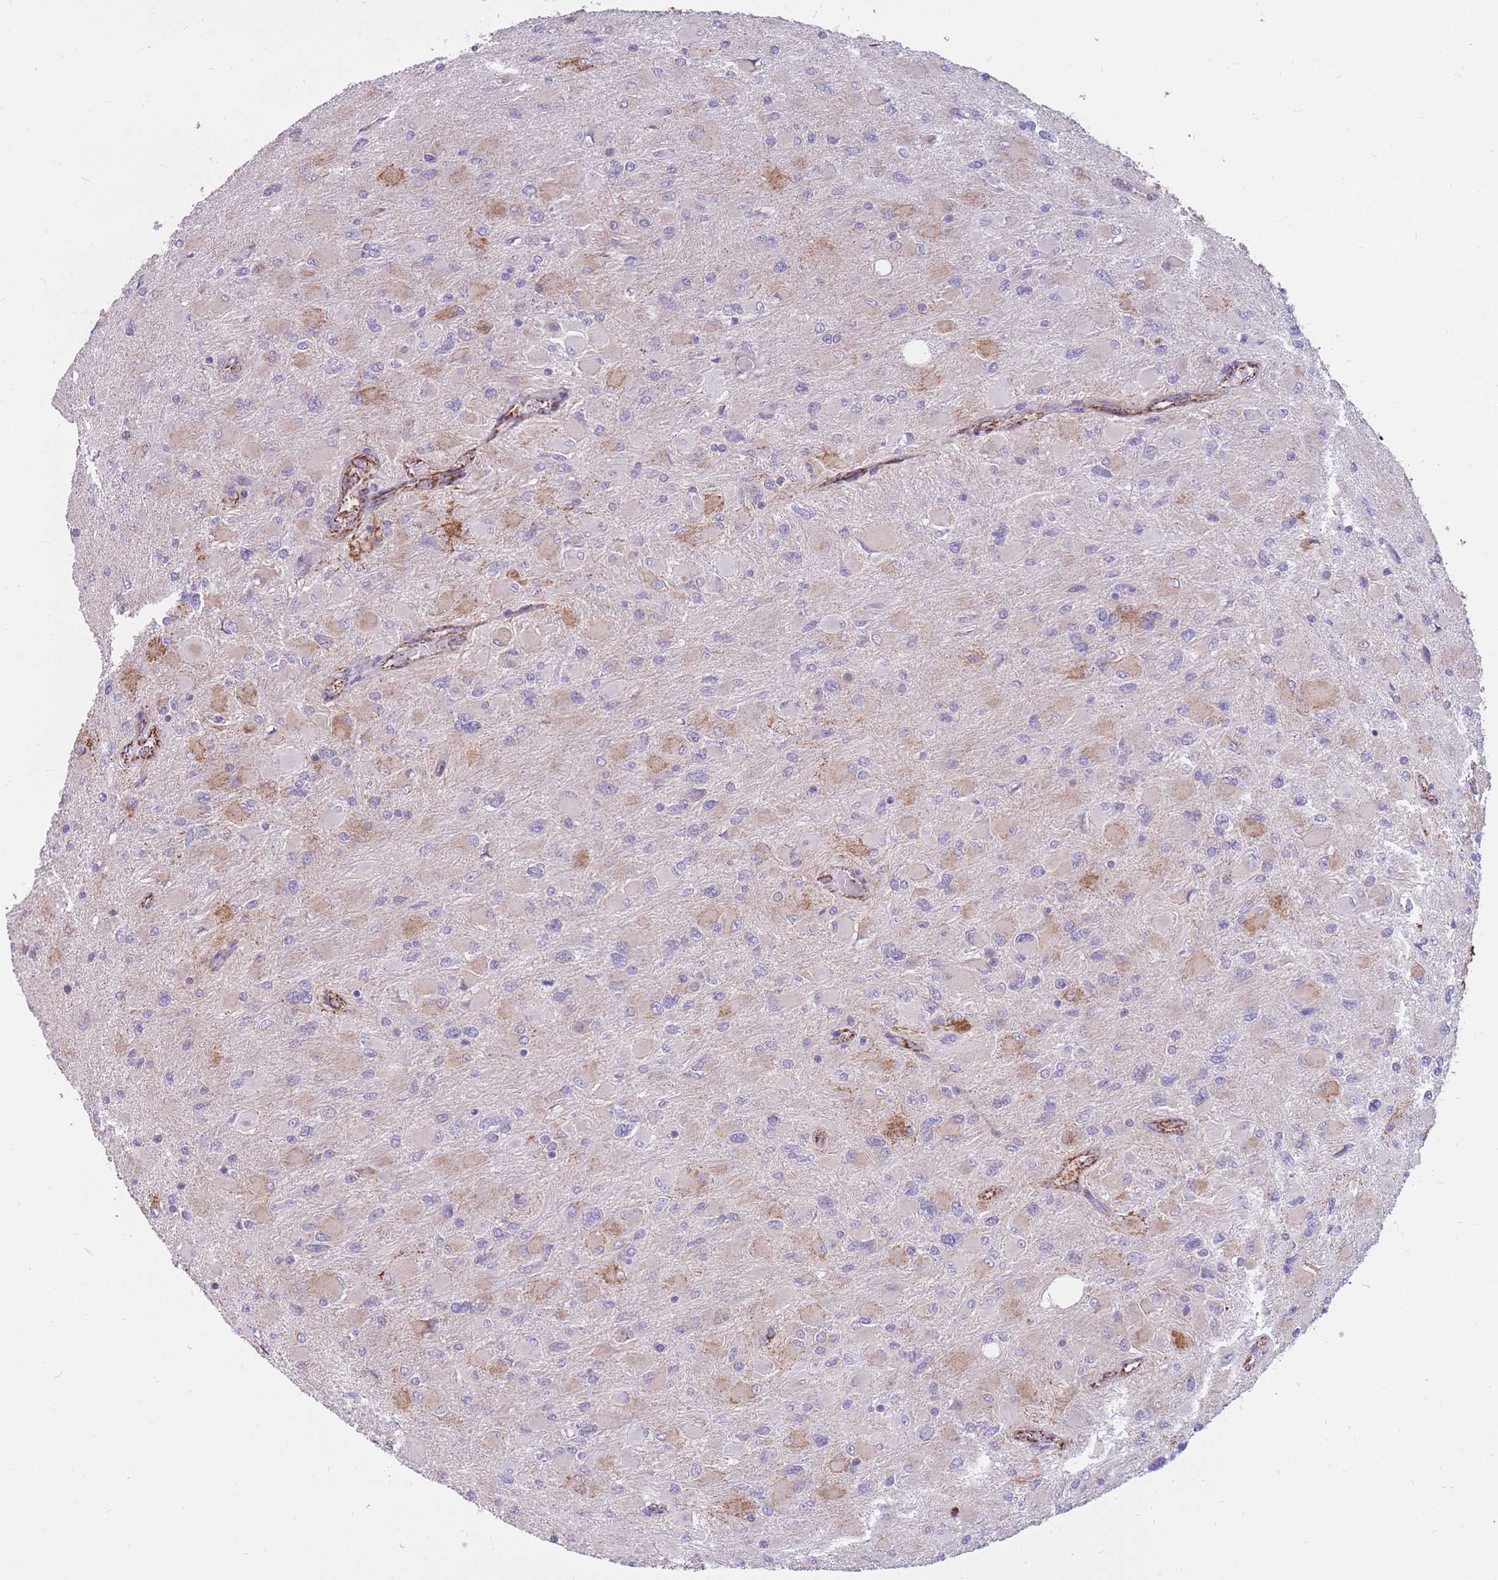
{"staining": {"intensity": "moderate", "quantity": "<25%", "location": "cytoplasmic/membranous"}, "tissue": "glioma", "cell_type": "Tumor cells", "image_type": "cancer", "snomed": [{"axis": "morphology", "description": "Glioma, malignant, High grade"}, {"axis": "topography", "description": "Cerebral cortex"}], "caption": "Protein expression analysis of human malignant glioma (high-grade) reveals moderate cytoplasmic/membranous expression in approximately <25% of tumor cells. (Brightfield microscopy of DAB IHC at high magnification).", "gene": "RNF170", "patient": {"sex": "female", "age": 36}}